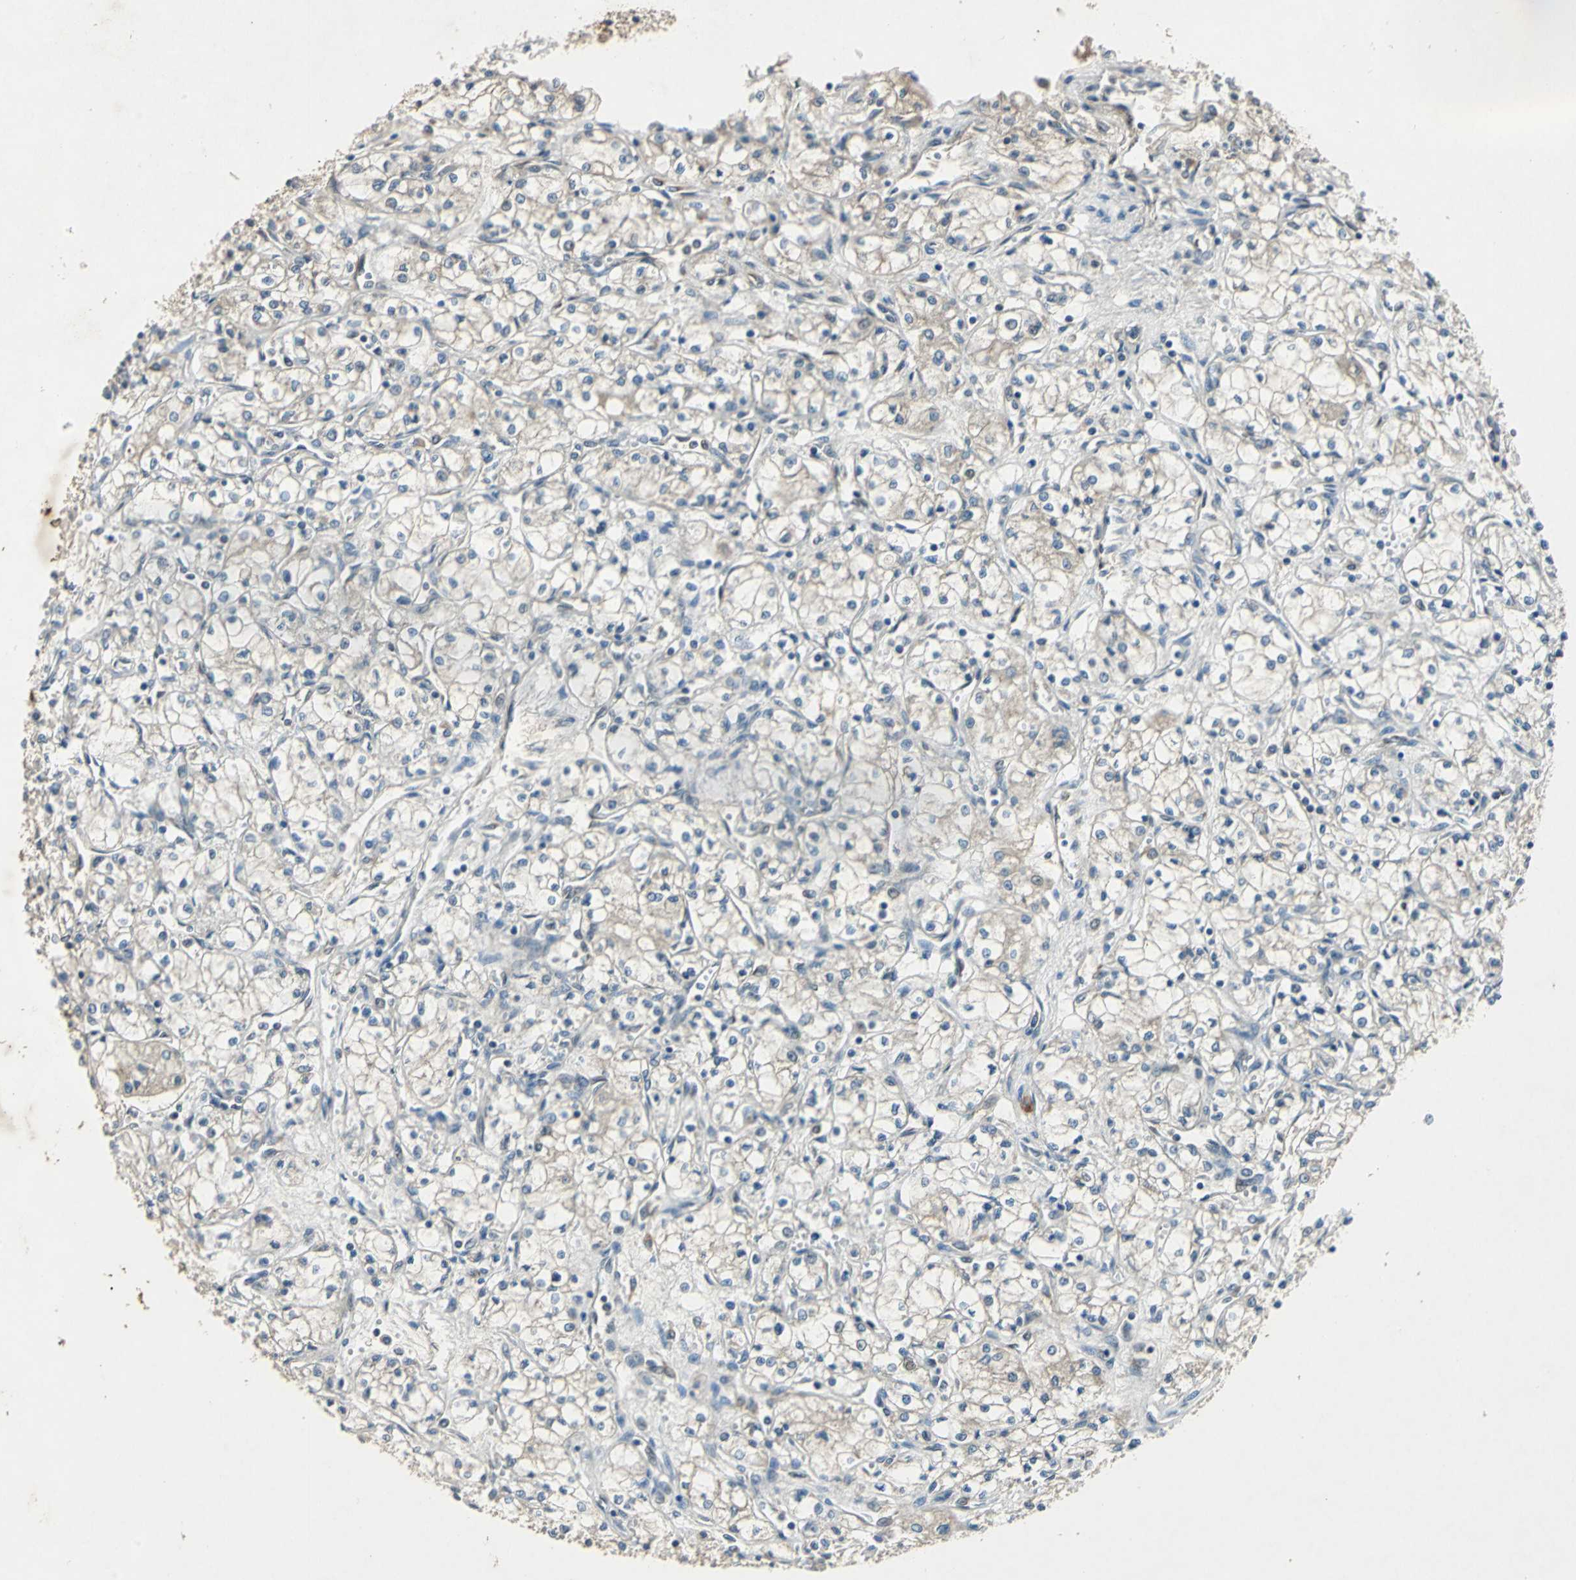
{"staining": {"intensity": "weak", "quantity": "<25%", "location": "cytoplasmic/membranous"}, "tissue": "renal cancer", "cell_type": "Tumor cells", "image_type": "cancer", "snomed": [{"axis": "morphology", "description": "Normal tissue, NOS"}, {"axis": "morphology", "description": "Adenocarcinoma, NOS"}, {"axis": "topography", "description": "Kidney"}], "caption": "Tumor cells show no significant protein staining in renal cancer (adenocarcinoma).", "gene": "SLC2A13", "patient": {"sex": "male", "age": 59}}